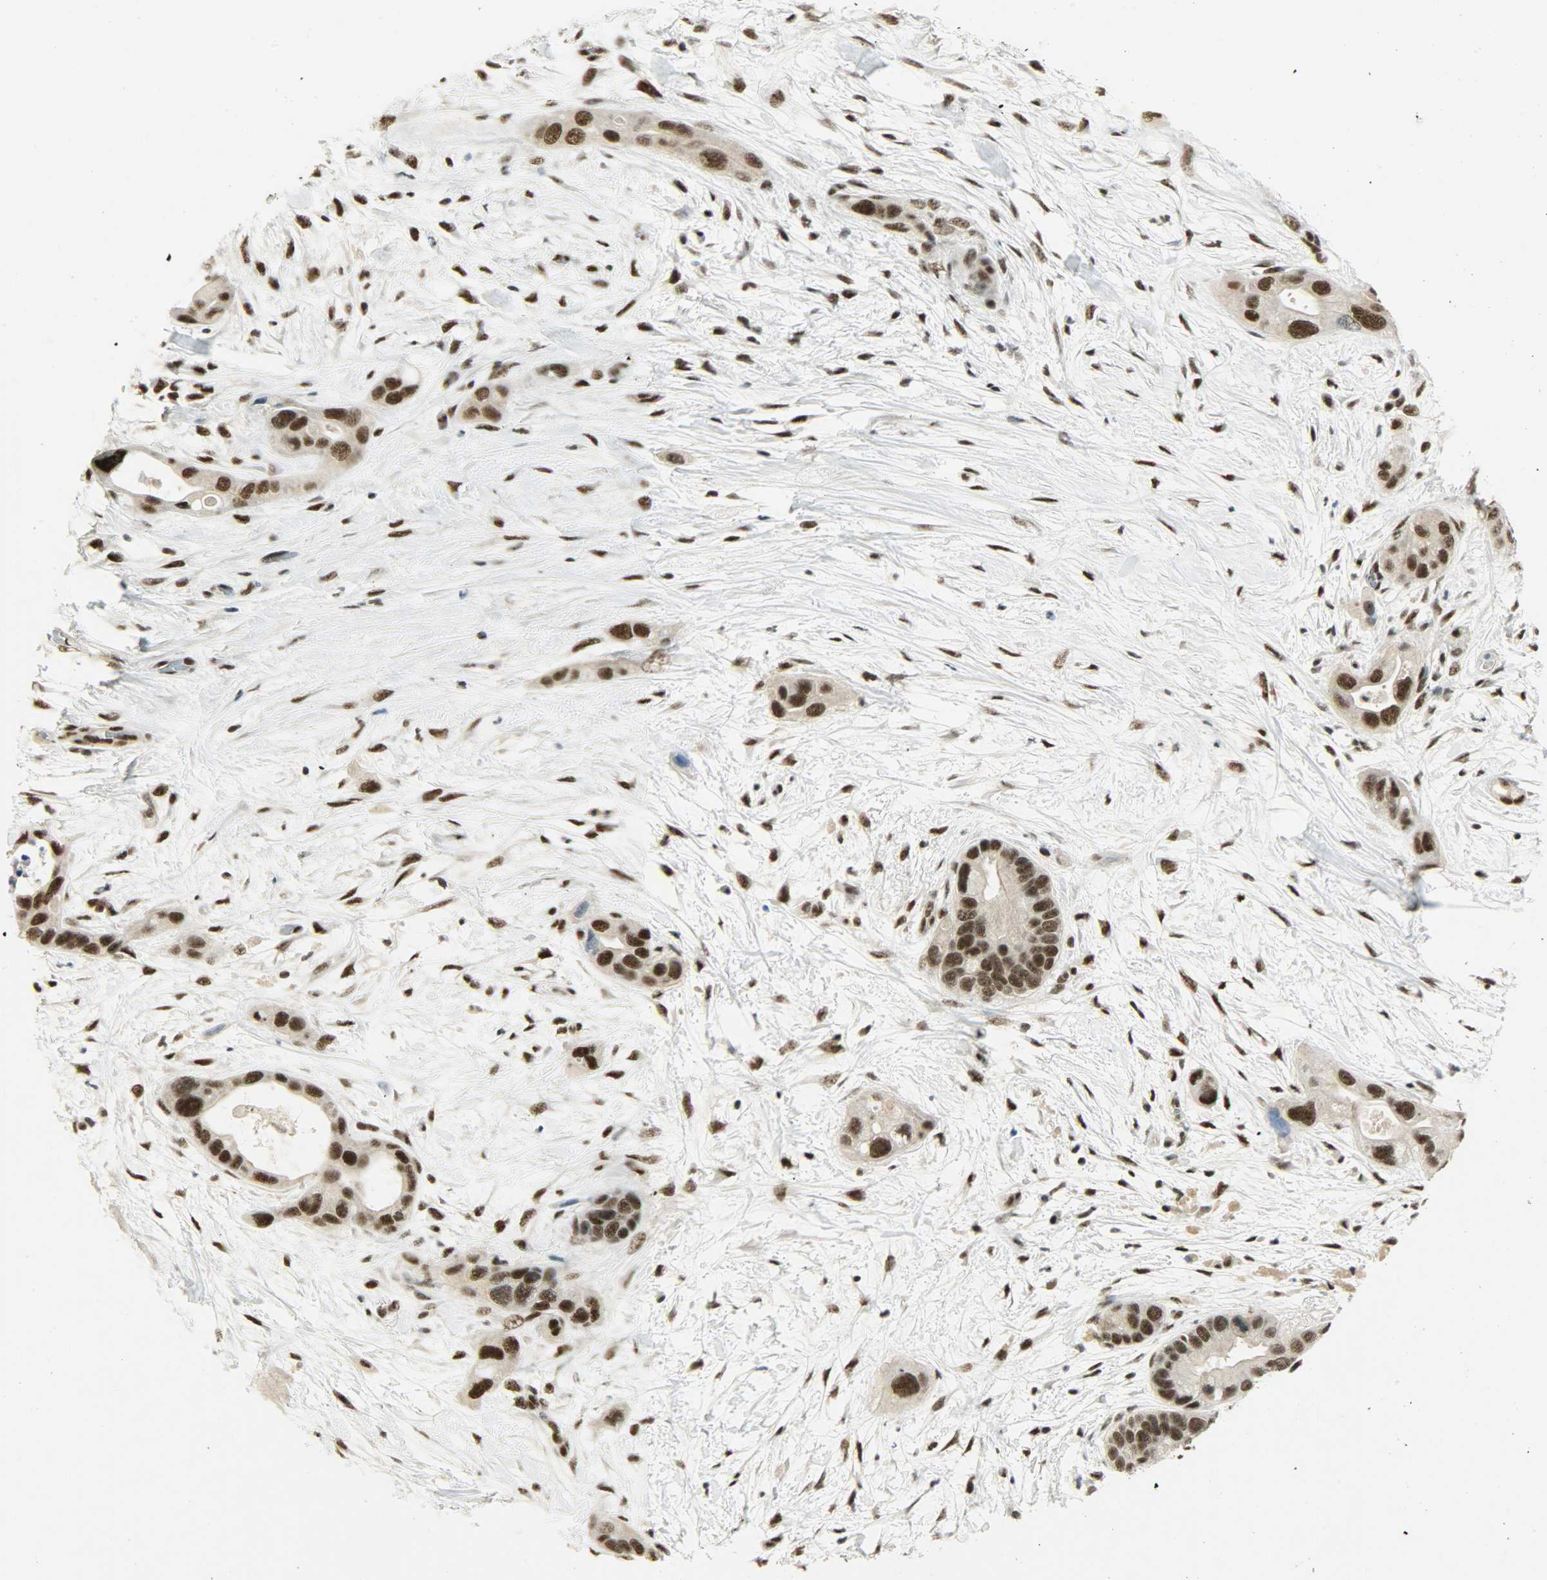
{"staining": {"intensity": "strong", "quantity": ">75%", "location": "nuclear"}, "tissue": "pancreatic cancer", "cell_type": "Tumor cells", "image_type": "cancer", "snomed": [{"axis": "morphology", "description": "Adenocarcinoma, NOS"}, {"axis": "topography", "description": "Pancreas"}], "caption": "Protein analysis of pancreatic cancer (adenocarcinoma) tissue reveals strong nuclear expression in approximately >75% of tumor cells. The protein is shown in brown color, while the nuclei are stained blue.", "gene": "SUGP1", "patient": {"sex": "female", "age": 77}}